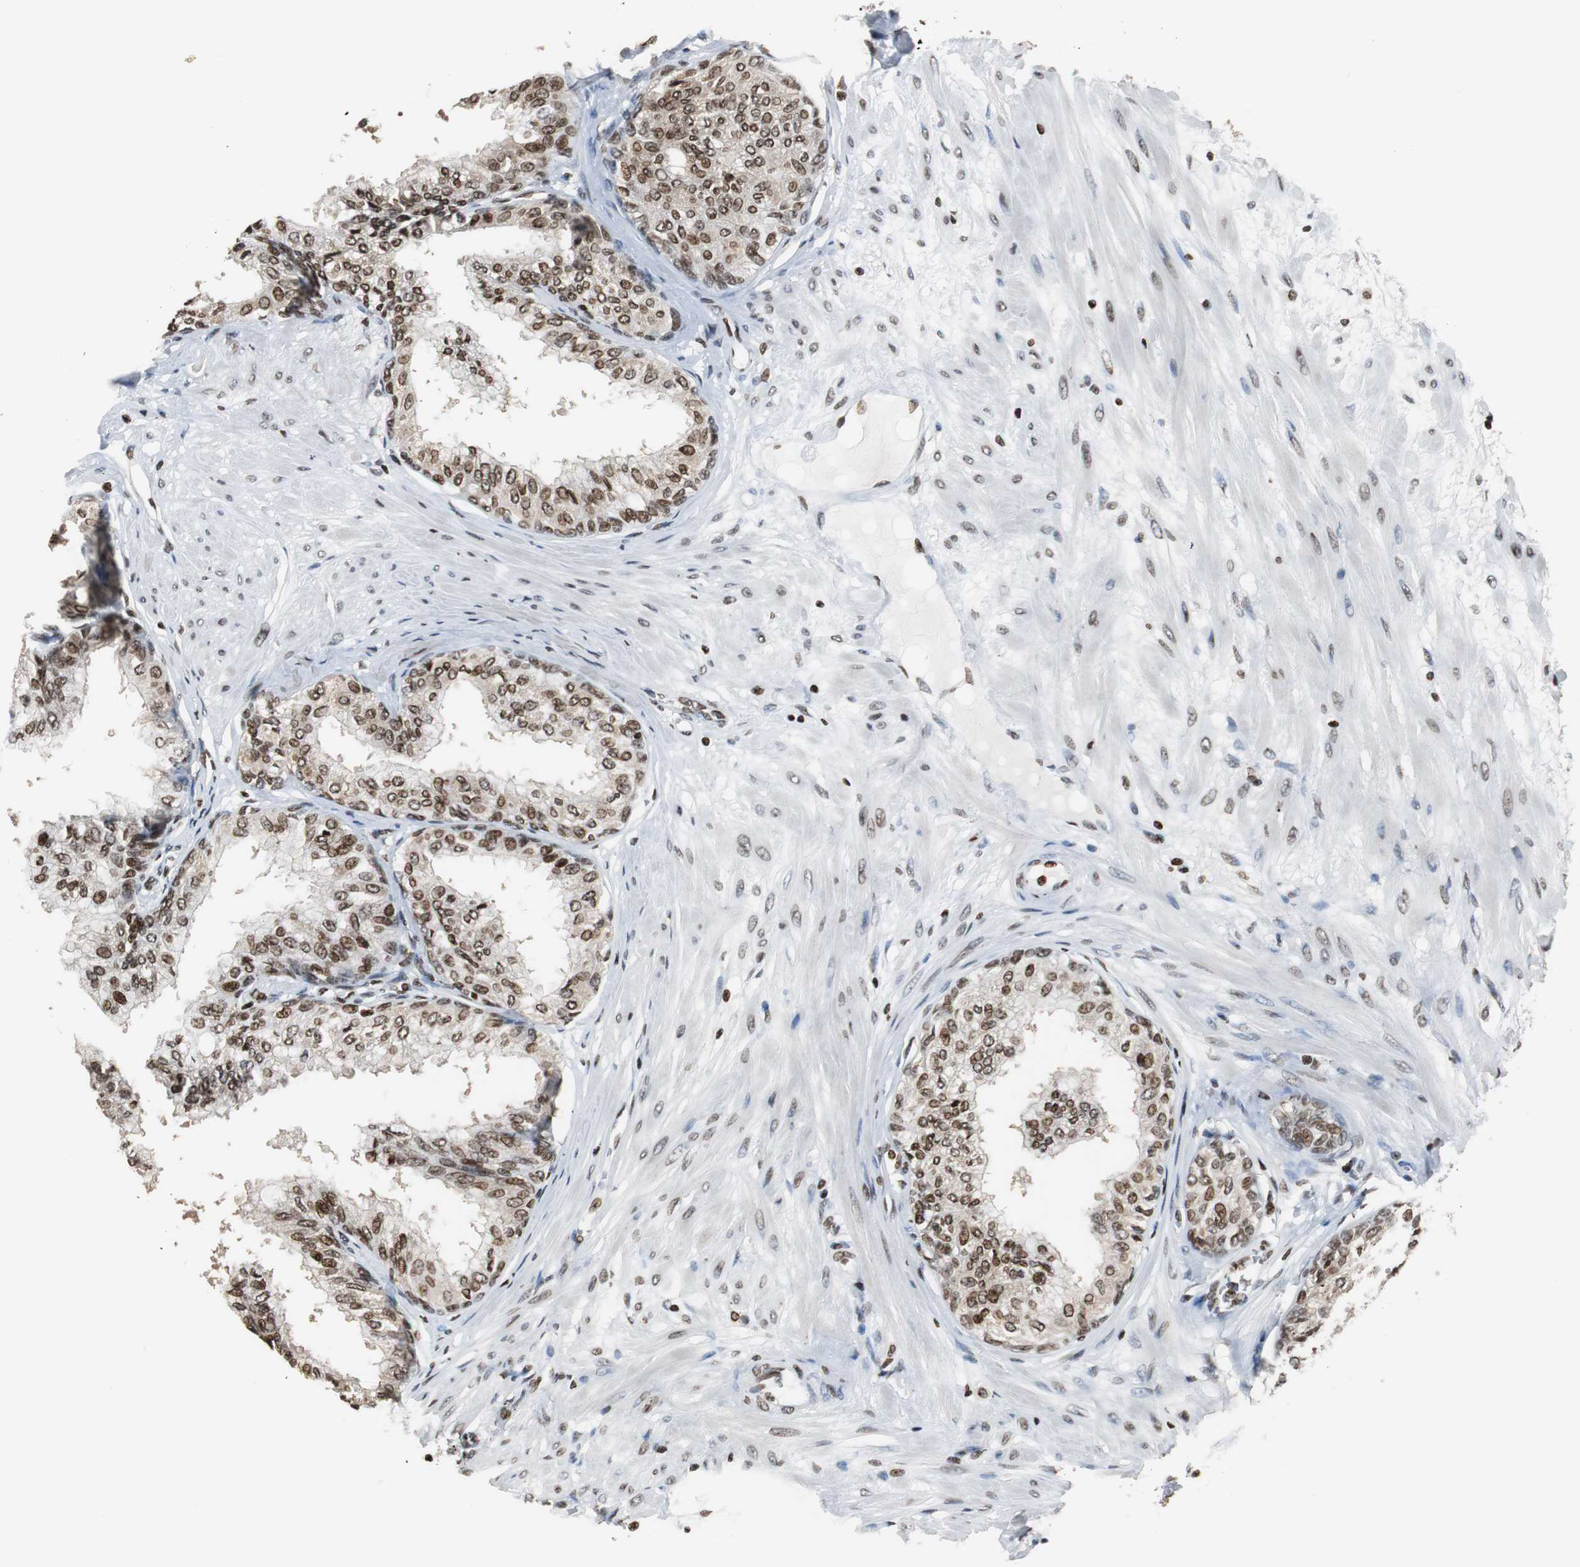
{"staining": {"intensity": "strong", "quantity": ">75%", "location": "nuclear"}, "tissue": "prostate", "cell_type": "Glandular cells", "image_type": "normal", "snomed": [{"axis": "morphology", "description": "Normal tissue, NOS"}, {"axis": "topography", "description": "Prostate"}, {"axis": "topography", "description": "Seminal veicle"}], "caption": "Immunohistochemistry (IHC) image of unremarkable prostate stained for a protein (brown), which shows high levels of strong nuclear expression in about >75% of glandular cells.", "gene": "PAXIP1", "patient": {"sex": "male", "age": 60}}